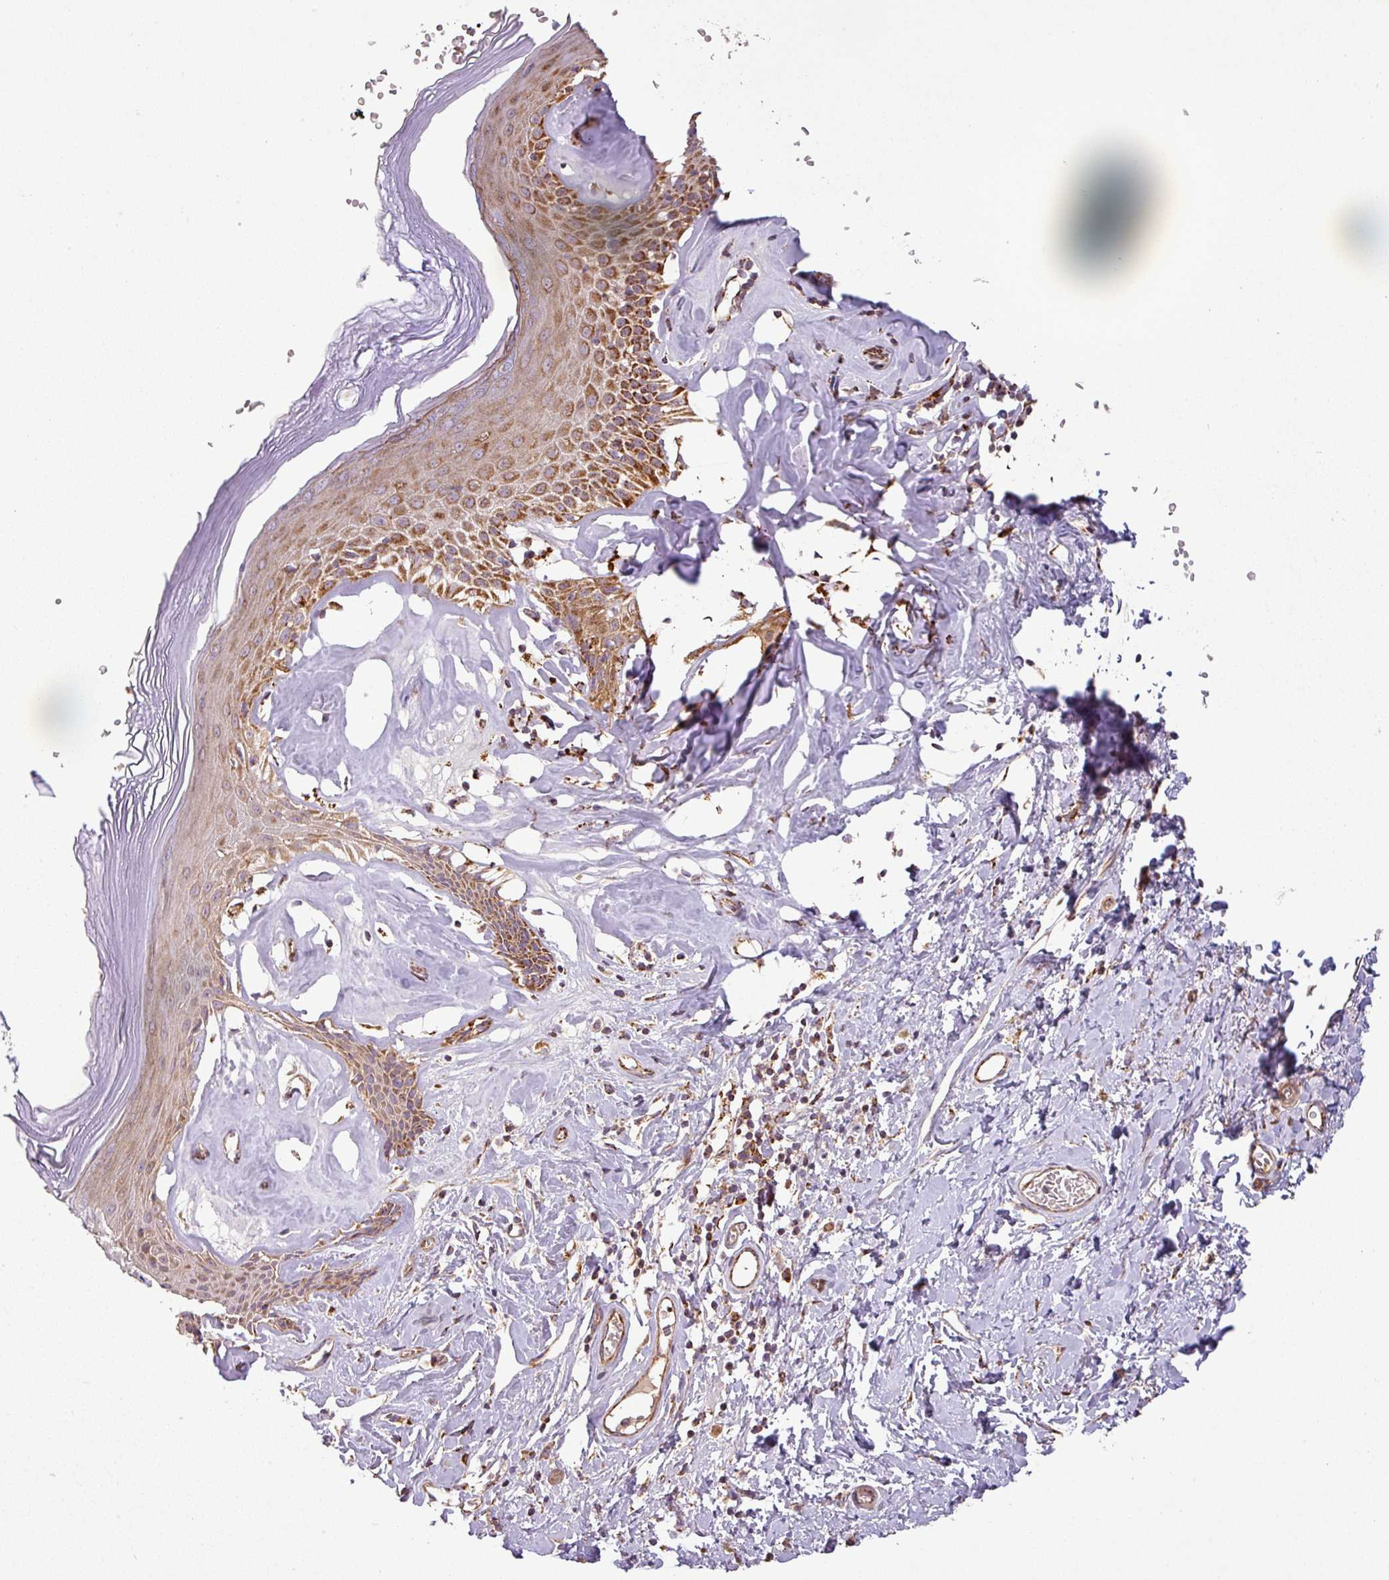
{"staining": {"intensity": "strong", "quantity": ">75%", "location": "cytoplasmic/membranous"}, "tissue": "skin", "cell_type": "Epidermal cells", "image_type": "normal", "snomed": [{"axis": "morphology", "description": "Normal tissue, NOS"}, {"axis": "morphology", "description": "Inflammation, NOS"}, {"axis": "topography", "description": "Vulva"}], "caption": "Immunohistochemical staining of benign skin reveals high levels of strong cytoplasmic/membranous positivity in about >75% of epidermal cells.", "gene": "GPD2", "patient": {"sex": "female", "age": 86}}